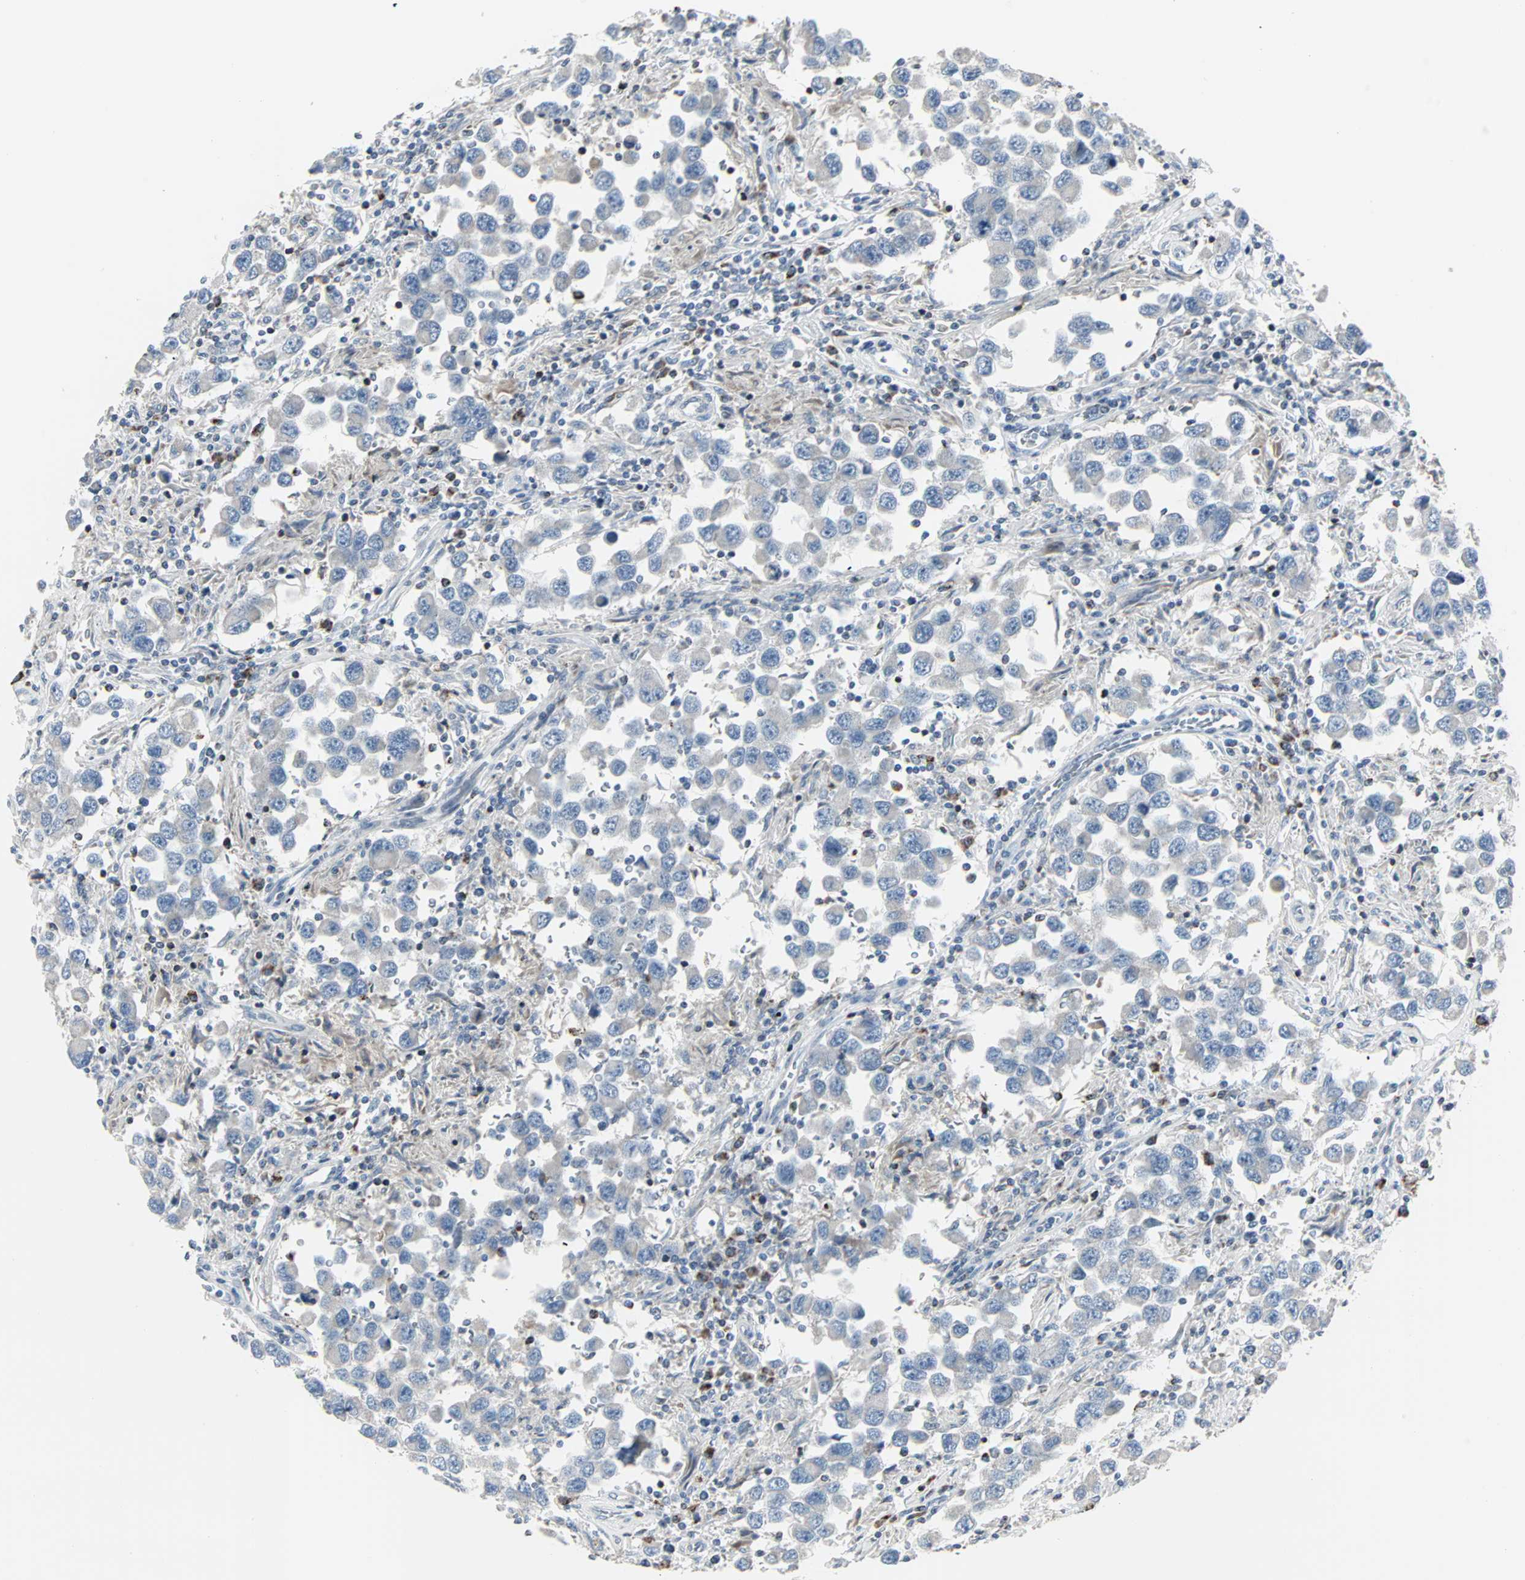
{"staining": {"intensity": "negative", "quantity": "none", "location": "none"}, "tissue": "testis cancer", "cell_type": "Tumor cells", "image_type": "cancer", "snomed": [{"axis": "morphology", "description": "Carcinoma, Embryonal, NOS"}, {"axis": "topography", "description": "Testis"}], "caption": "IHC image of neoplastic tissue: human testis cancer (embryonal carcinoma) stained with DAB exhibits no significant protein staining in tumor cells. (IHC, brightfield microscopy, high magnification).", "gene": "IDH2", "patient": {"sex": "male", "age": 21}}